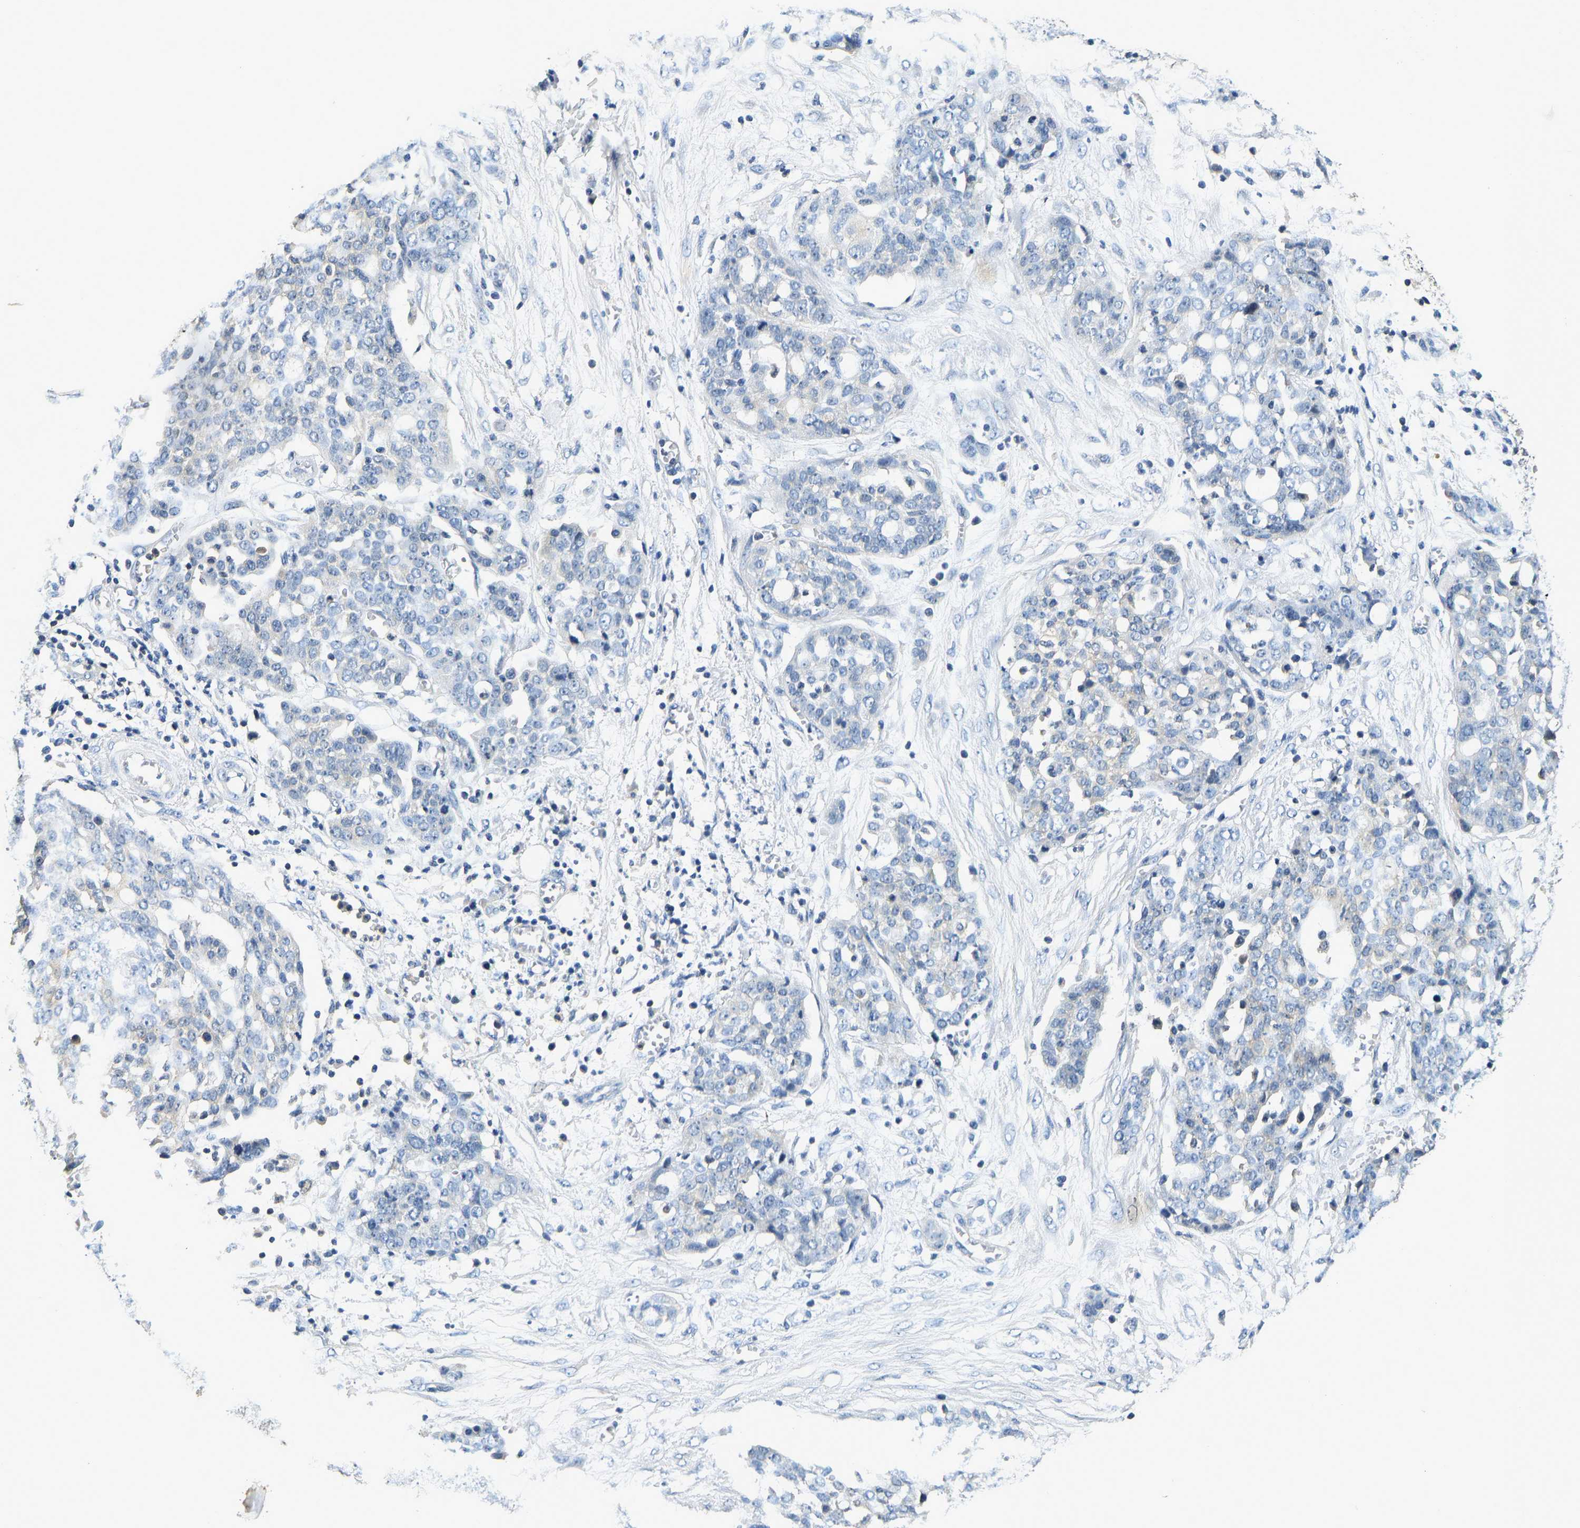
{"staining": {"intensity": "negative", "quantity": "none", "location": "none"}, "tissue": "ovarian cancer", "cell_type": "Tumor cells", "image_type": "cancer", "snomed": [{"axis": "morphology", "description": "Cystadenocarcinoma, serous, NOS"}, {"axis": "topography", "description": "Soft tissue"}, {"axis": "topography", "description": "Ovary"}], "caption": "Immunohistochemistry (IHC) of ovarian cancer (serous cystadenocarcinoma) exhibits no positivity in tumor cells. (Stains: DAB (3,3'-diaminobenzidine) immunohistochemistry (IHC) with hematoxylin counter stain, Microscopy: brightfield microscopy at high magnification).", "gene": "RESF1", "patient": {"sex": "female", "age": 57}}